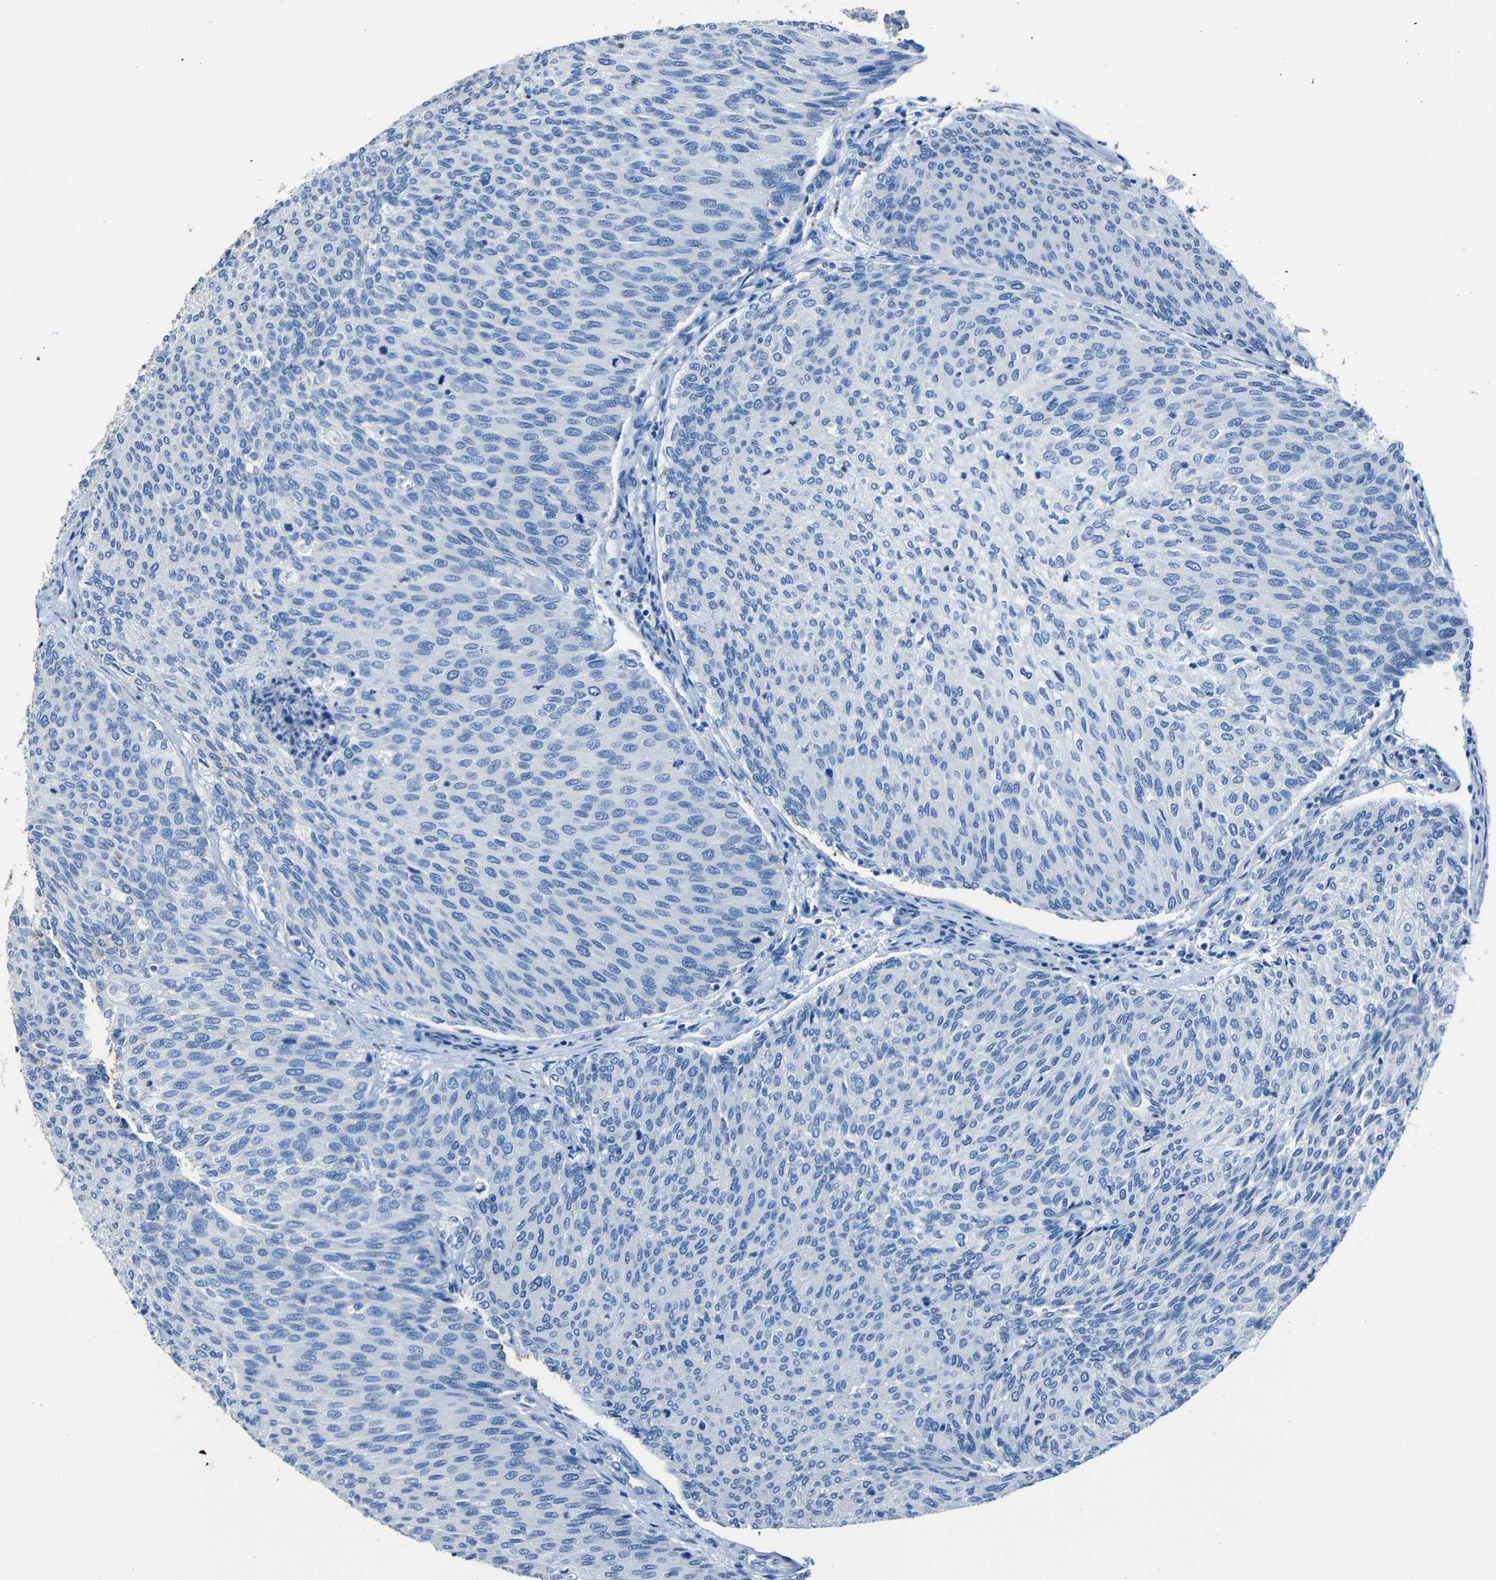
{"staining": {"intensity": "negative", "quantity": "none", "location": "none"}, "tissue": "urothelial cancer", "cell_type": "Tumor cells", "image_type": "cancer", "snomed": [{"axis": "morphology", "description": "Urothelial carcinoma, Low grade"}, {"axis": "topography", "description": "Urinary bladder"}], "caption": "High power microscopy micrograph of an immunohistochemistry histopathology image of urothelial cancer, revealing no significant staining in tumor cells.", "gene": "CLDN11", "patient": {"sex": "female", "age": 79}}